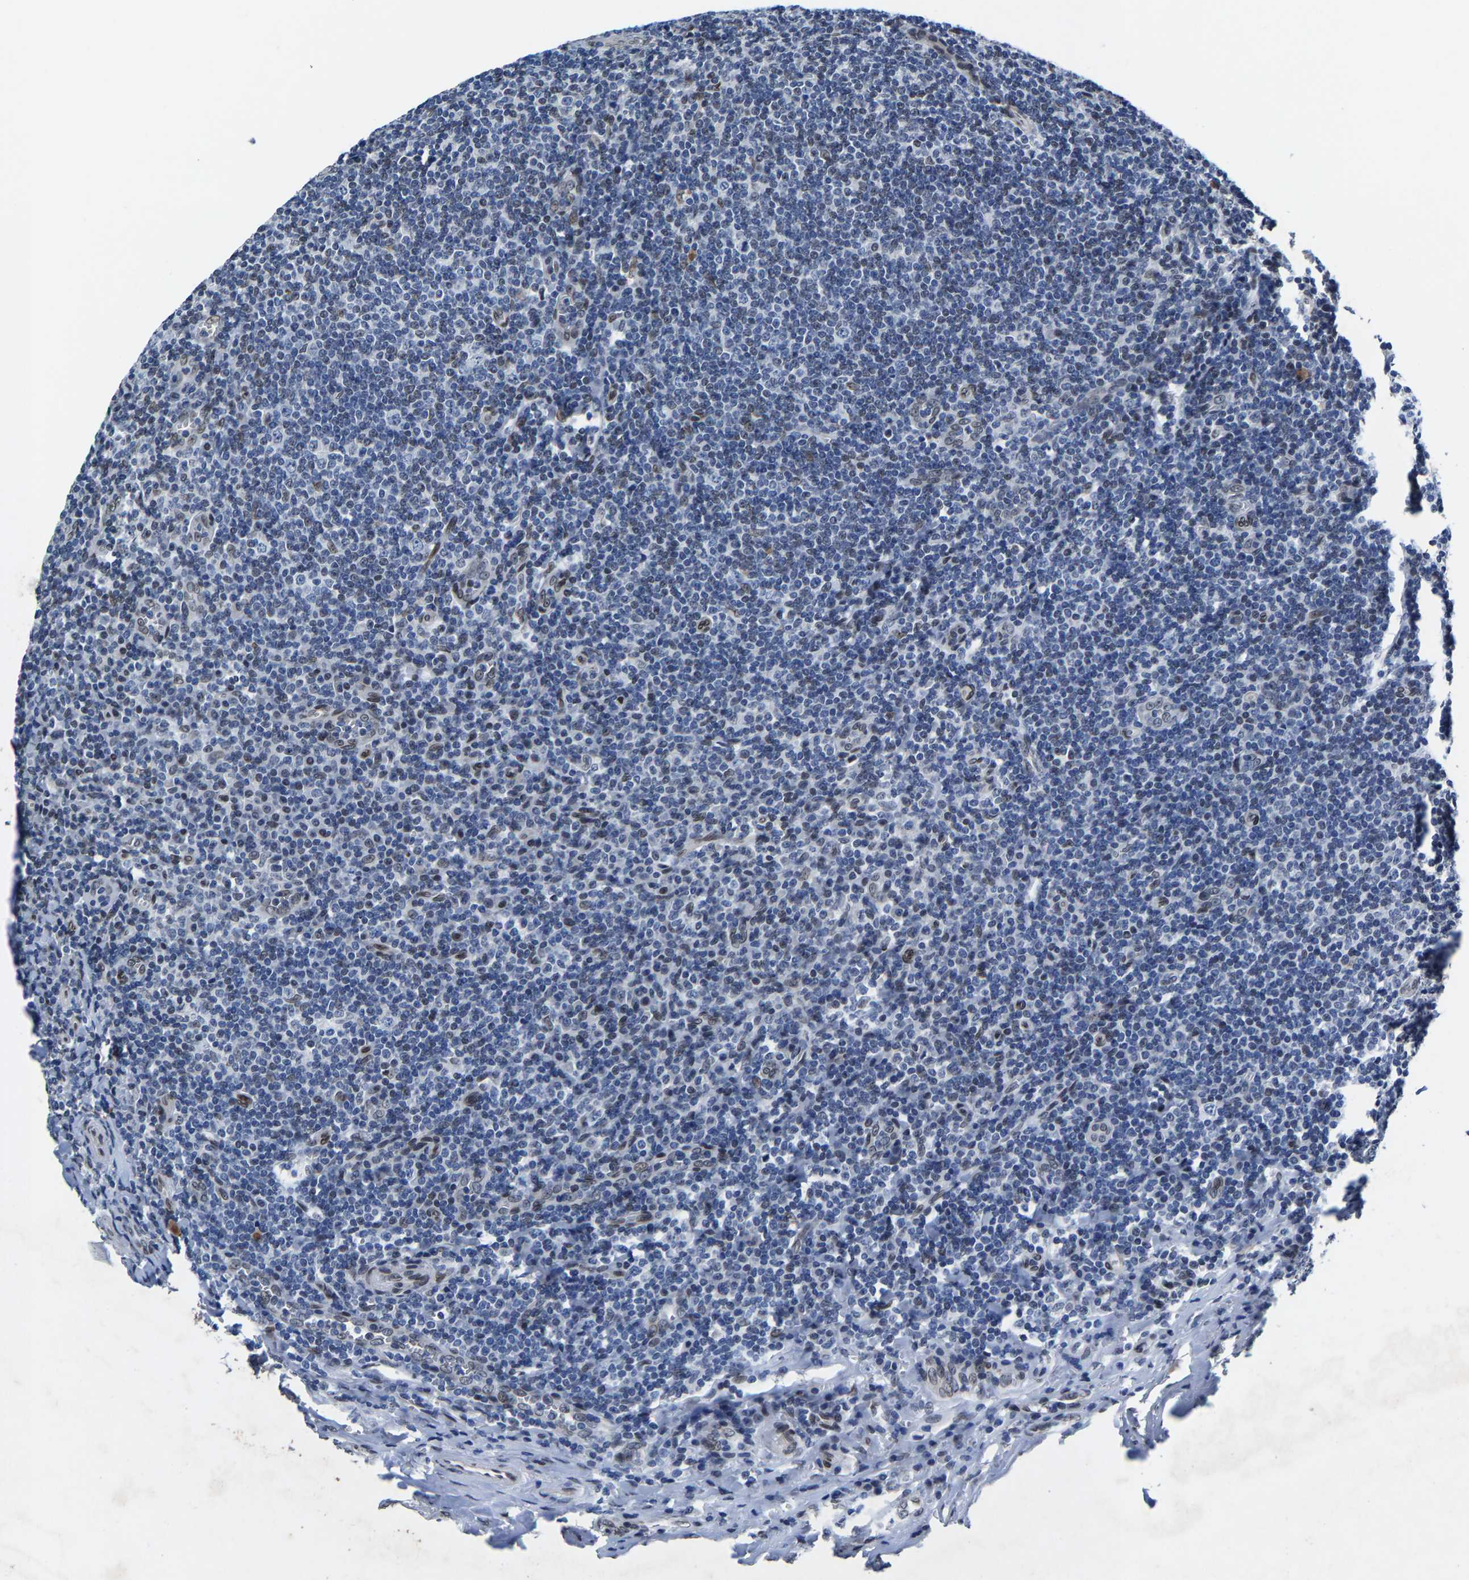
{"staining": {"intensity": "negative", "quantity": "none", "location": "none"}, "tissue": "tonsil", "cell_type": "Germinal center cells", "image_type": "normal", "snomed": [{"axis": "morphology", "description": "Normal tissue, NOS"}, {"axis": "topography", "description": "Tonsil"}], "caption": "The image reveals no significant expression in germinal center cells of tonsil. (Stains: DAB (3,3'-diaminobenzidine) immunohistochemistry with hematoxylin counter stain, Microscopy: brightfield microscopy at high magnification).", "gene": "UBN2", "patient": {"sex": "male", "age": 37}}